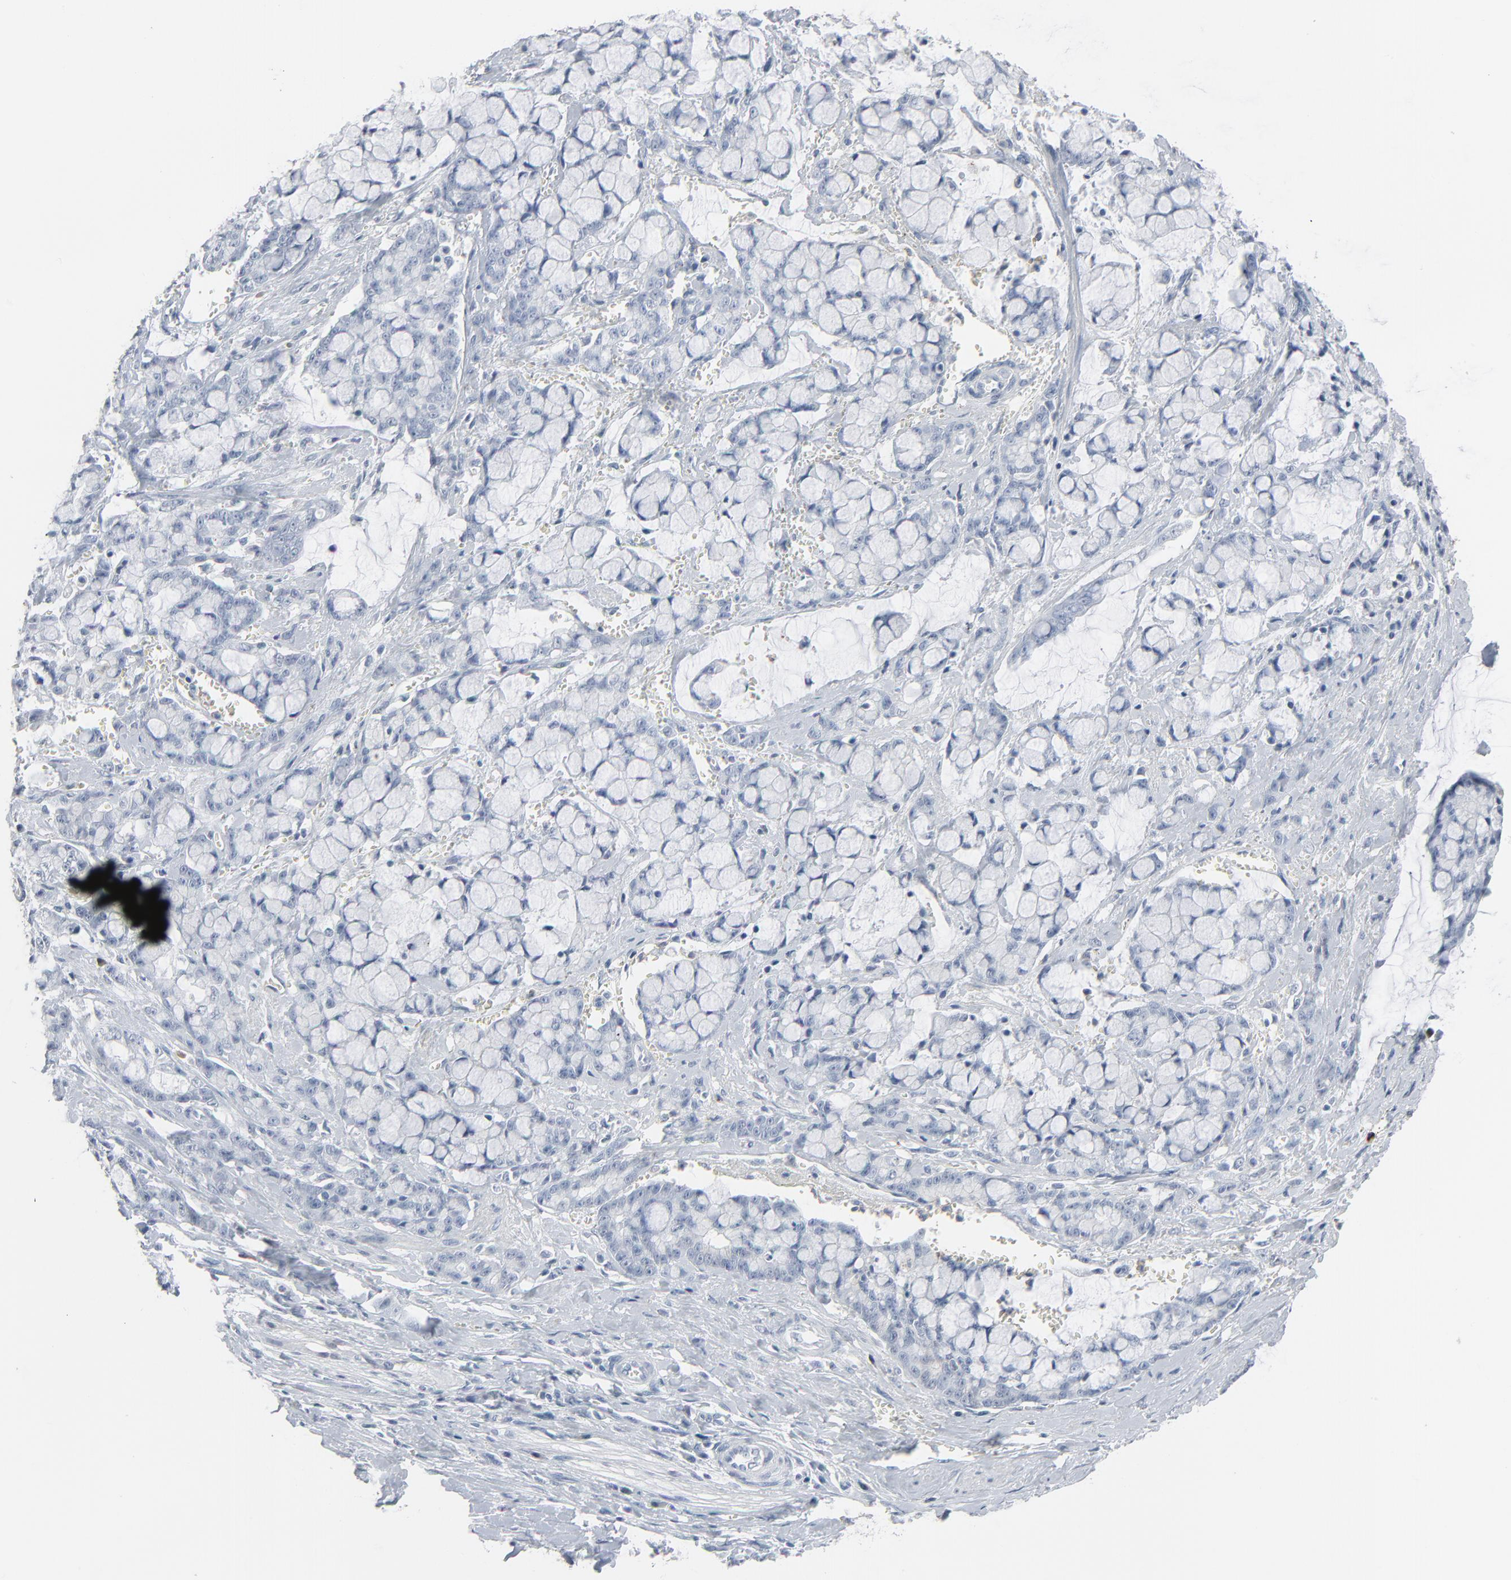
{"staining": {"intensity": "negative", "quantity": "none", "location": "none"}, "tissue": "pancreatic cancer", "cell_type": "Tumor cells", "image_type": "cancer", "snomed": [{"axis": "morphology", "description": "Adenocarcinoma, NOS"}, {"axis": "topography", "description": "Pancreas"}], "caption": "A high-resolution image shows IHC staining of pancreatic adenocarcinoma, which reveals no significant expression in tumor cells.", "gene": "PHGDH", "patient": {"sex": "female", "age": 73}}